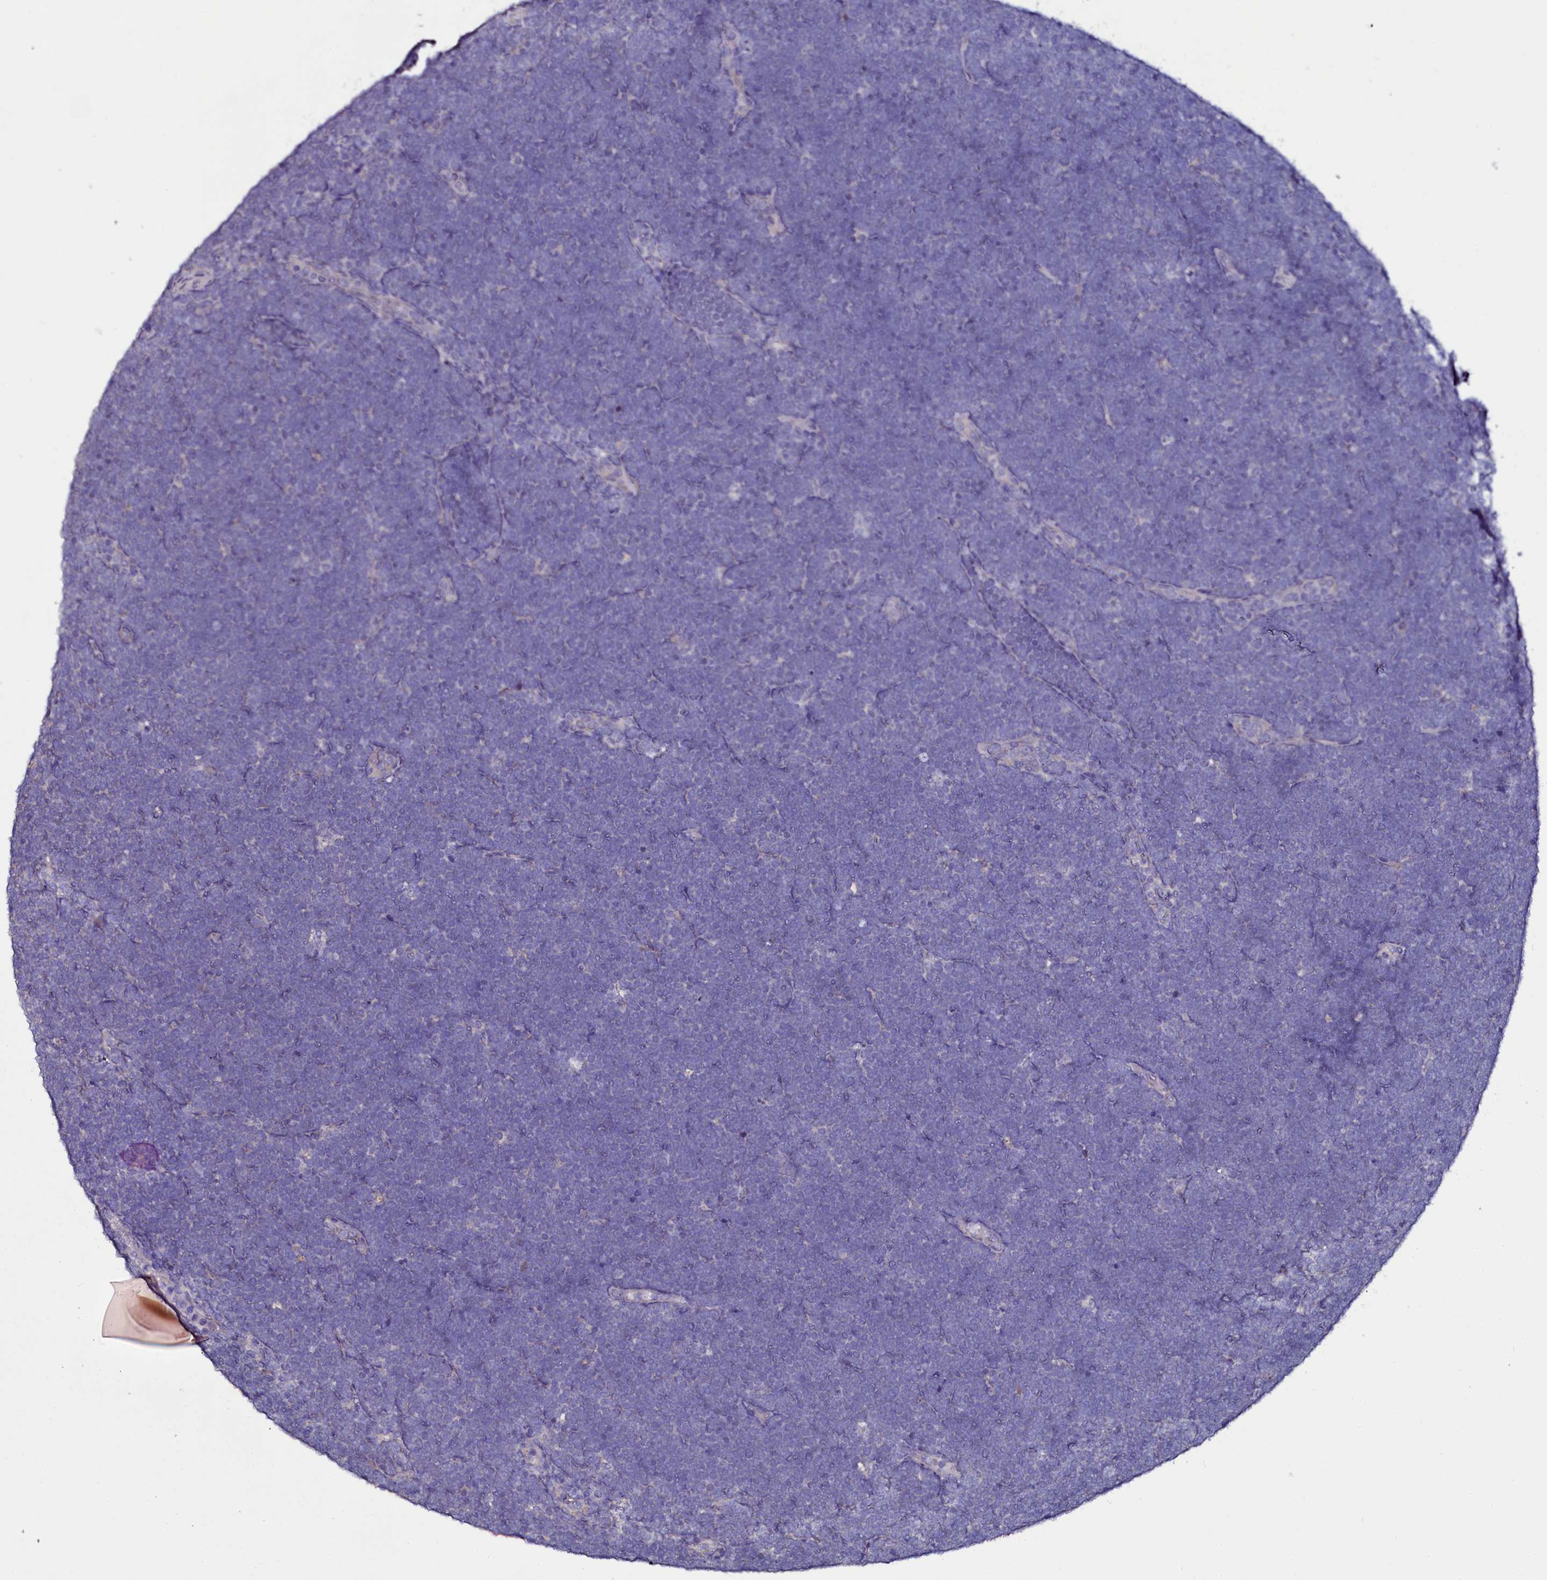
{"staining": {"intensity": "negative", "quantity": "none", "location": "none"}, "tissue": "lymphoma", "cell_type": "Tumor cells", "image_type": "cancer", "snomed": [{"axis": "morphology", "description": "Malignant lymphoma, non-Hodgkin's type, High grade"}, {"axis": "topography", "description": "Lymph node"}], "caption": "High-grade malignant lymphoma, non-Hodgkin's type was stained to show a protein in brown. There is no significant positivity in tumor cells.", "gene": "USPL1", "patient": {"sex": "male", "age": 13}}